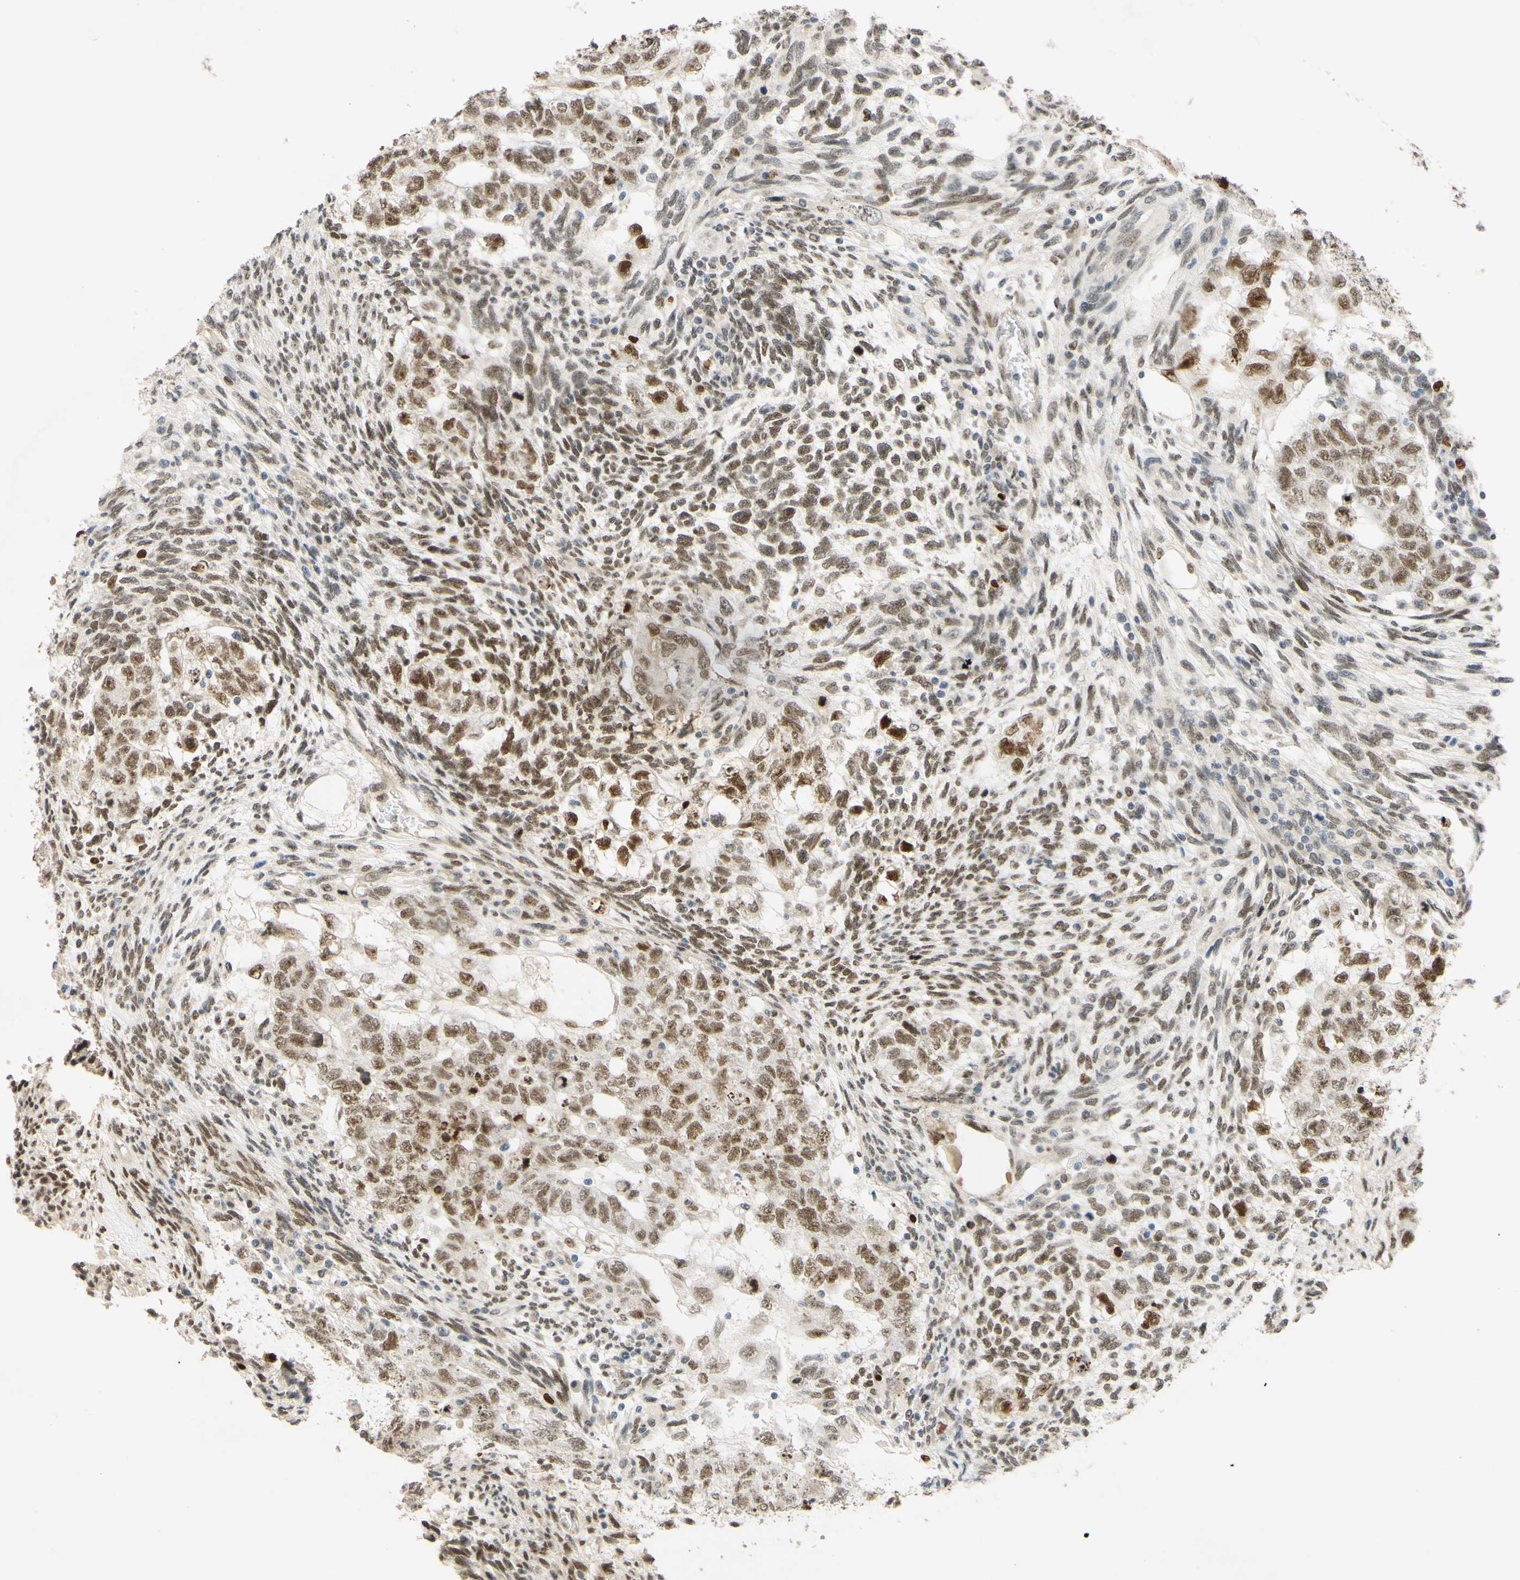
{"staining": {"intensity": "moderate", "quantity": ">75%", "location": "nuclear"}, "tissue": "testis cancer", "cell_type": "Tumor cells", "image_type": "cancer", "snomed": [{"axis": "morphology", "description": "Normal tissue, NOS"}, {"axis": "morphology", "description": "Carcinoma, Embryonal, NOS"}, {"axis": "topography", "description": "Testis"}], "caption": "The image demonstrates immunohistochemical staining of testis embryonal carcinoma. There is moderate nuclear expression is seen in approximately >75% of tumor cells. (Brightfield microscopy of DAB IHC at high magnification).", "gene": "POLB", "patient": {"sex": "male", "age": 36}}